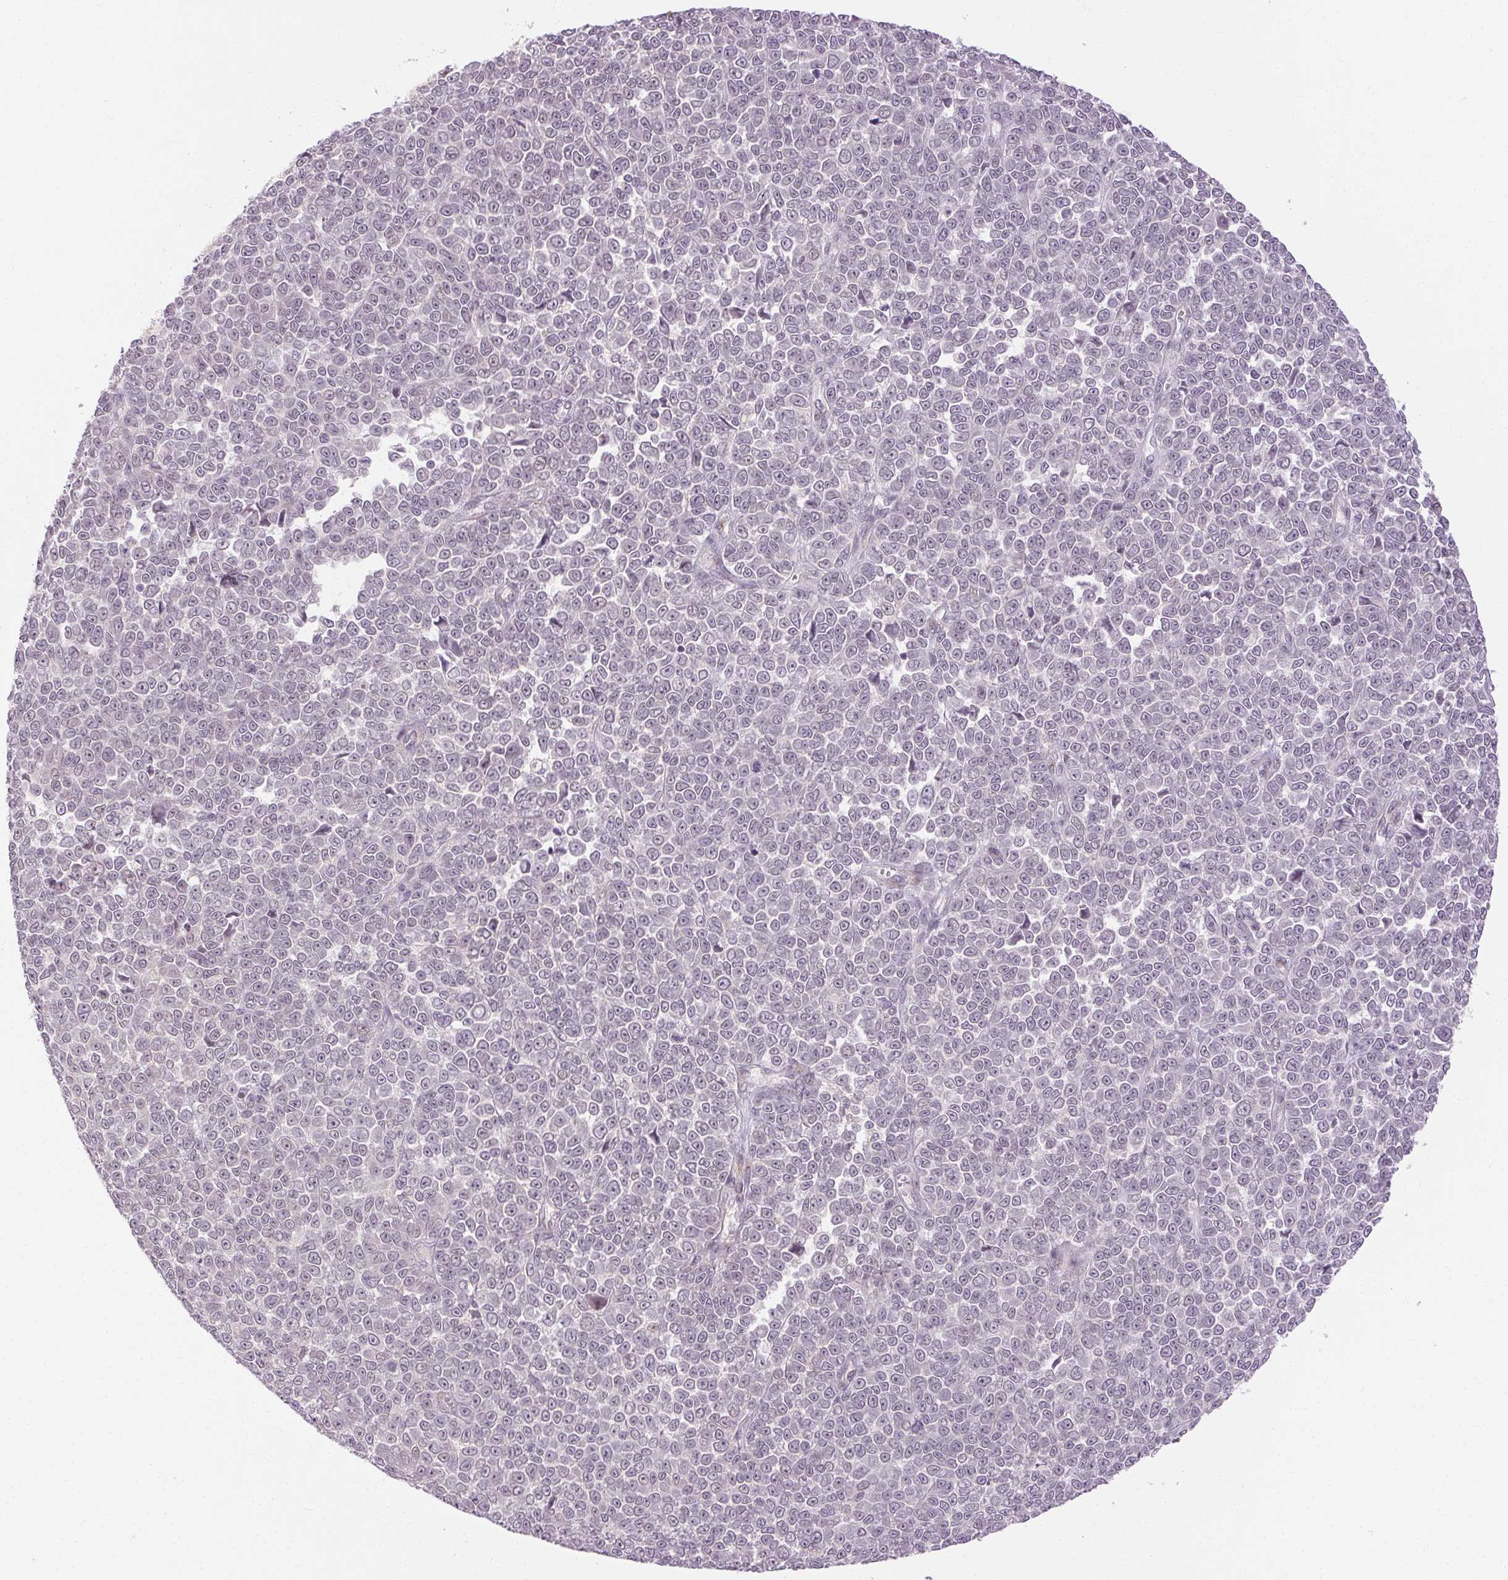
{"staining": {"intensity": "negative", "quantity": "none", "location": "none"}, "tissue": "melanoma", "cell_type": "Tumor cells", "image_type": "cancer", "snomed": [{"axis": "morphology", "description": "Malignant melanoma, NOS"}, {"axis": "topography", "description": "Skin"}], "caption": "High power microscopy photomicrograph of an immunohistochemistry (IHC) photomicrograph of melanoma, revealing no significant positivity in tumor cells. The staining was performed using DAB to visualize the protein expression in brown, while the nuclei were stained in blue with hematoxylin (Magnification: 20x).", "gene": "FAM168A", "patient": {"sex": "female", "age": 95}}